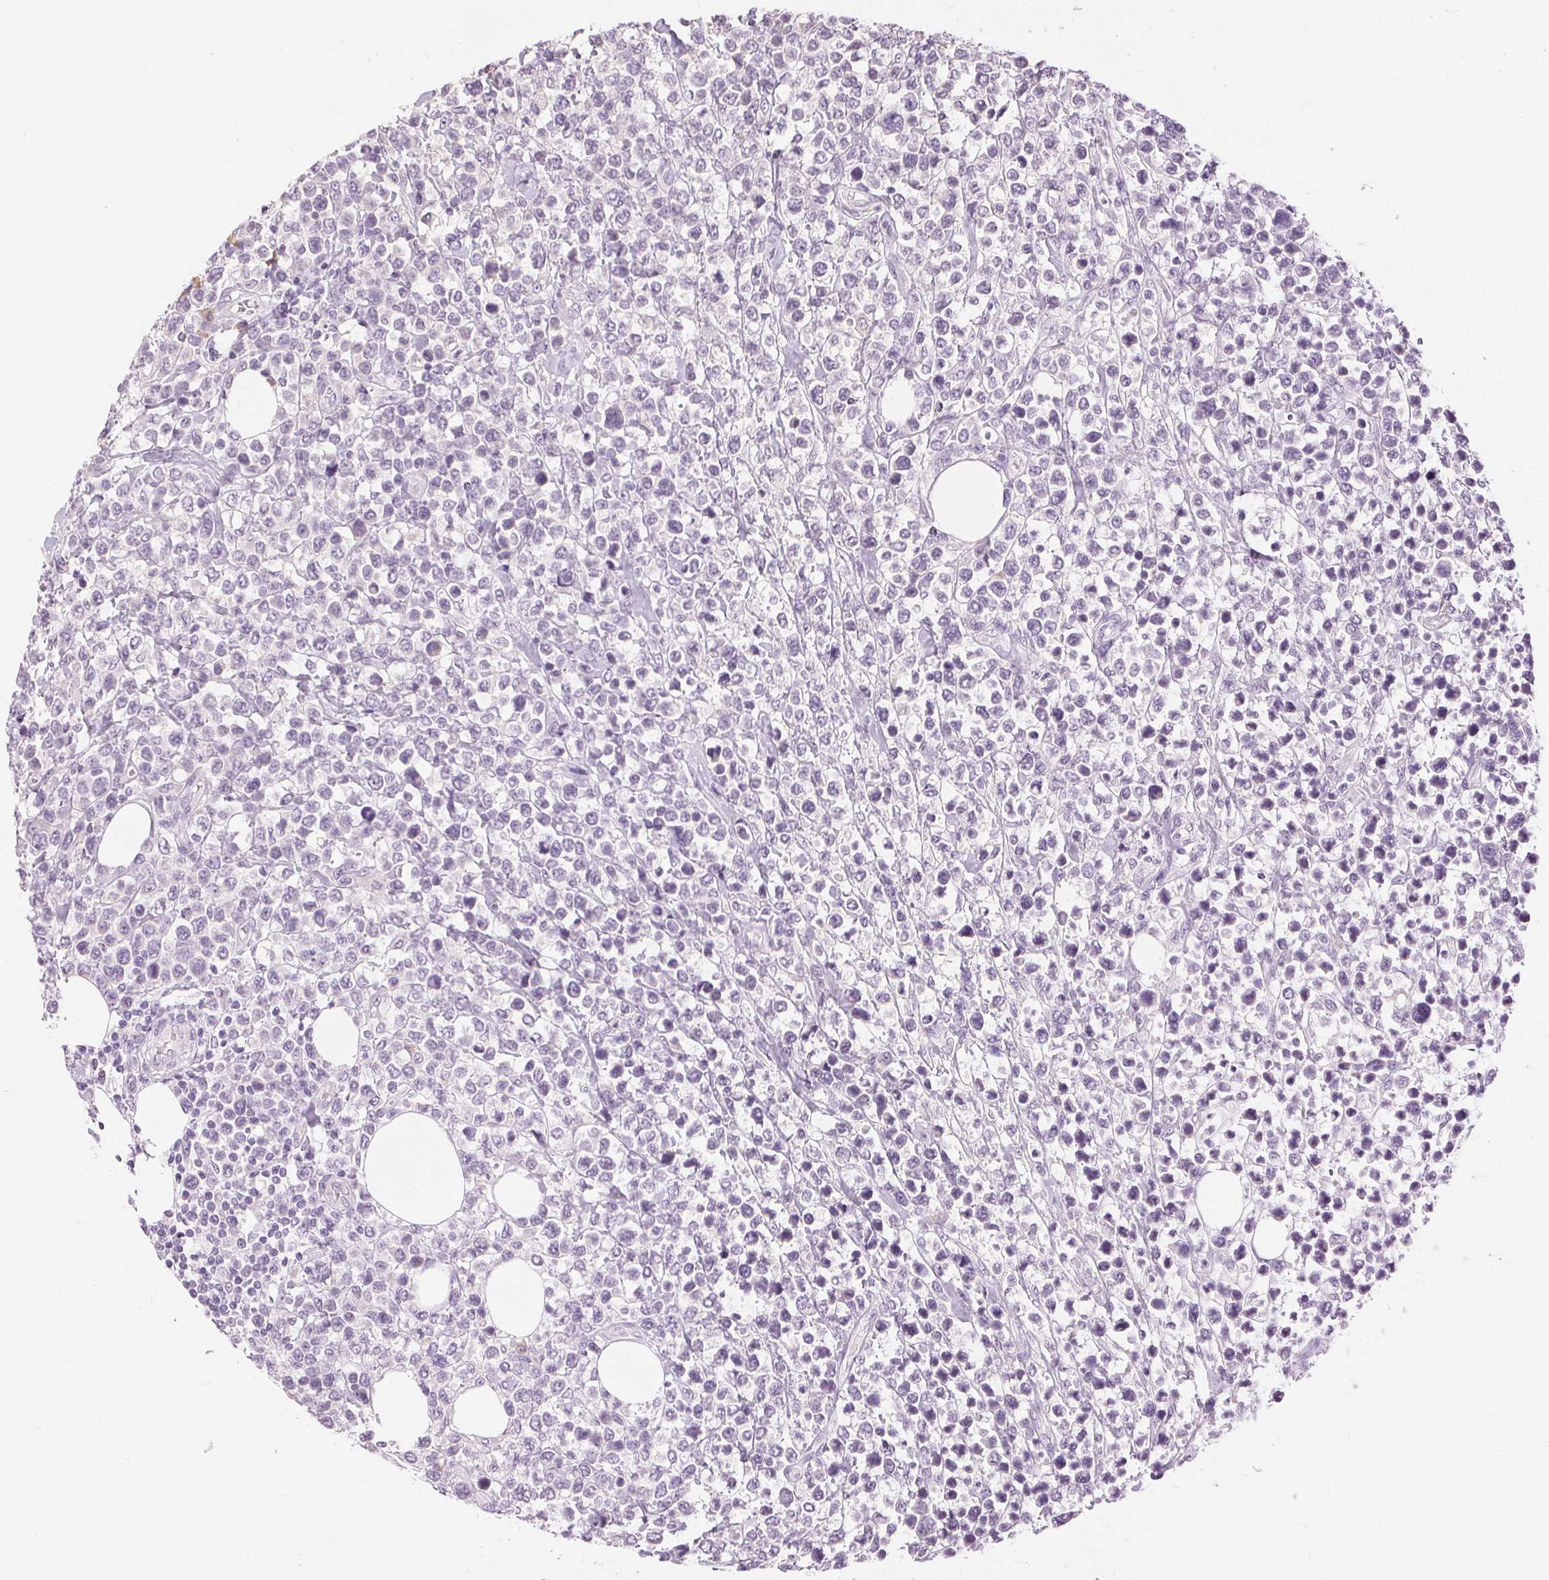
{"staining": {"intensity": "negative", "quantity": "none", "location": "none"}, "tissue": "lymphoma", "cell_type": "Tumor cells", "image_type": "cancer", "snomed": [{"axis": "morphology", "description": "Malignant lymphoma, non-Hodgkin's type, High grade"}, {"axis": "topography", "description": "Soft tissue"}], "caption": "IHC micrograph of human malignant lymphoma, non-Hodgkin's type (high-grade) stained for a protein (brown), which reveals no positivity in tumor cells.", "gene": "DSG3", "patient": {"sex": "female", "age": 56}}